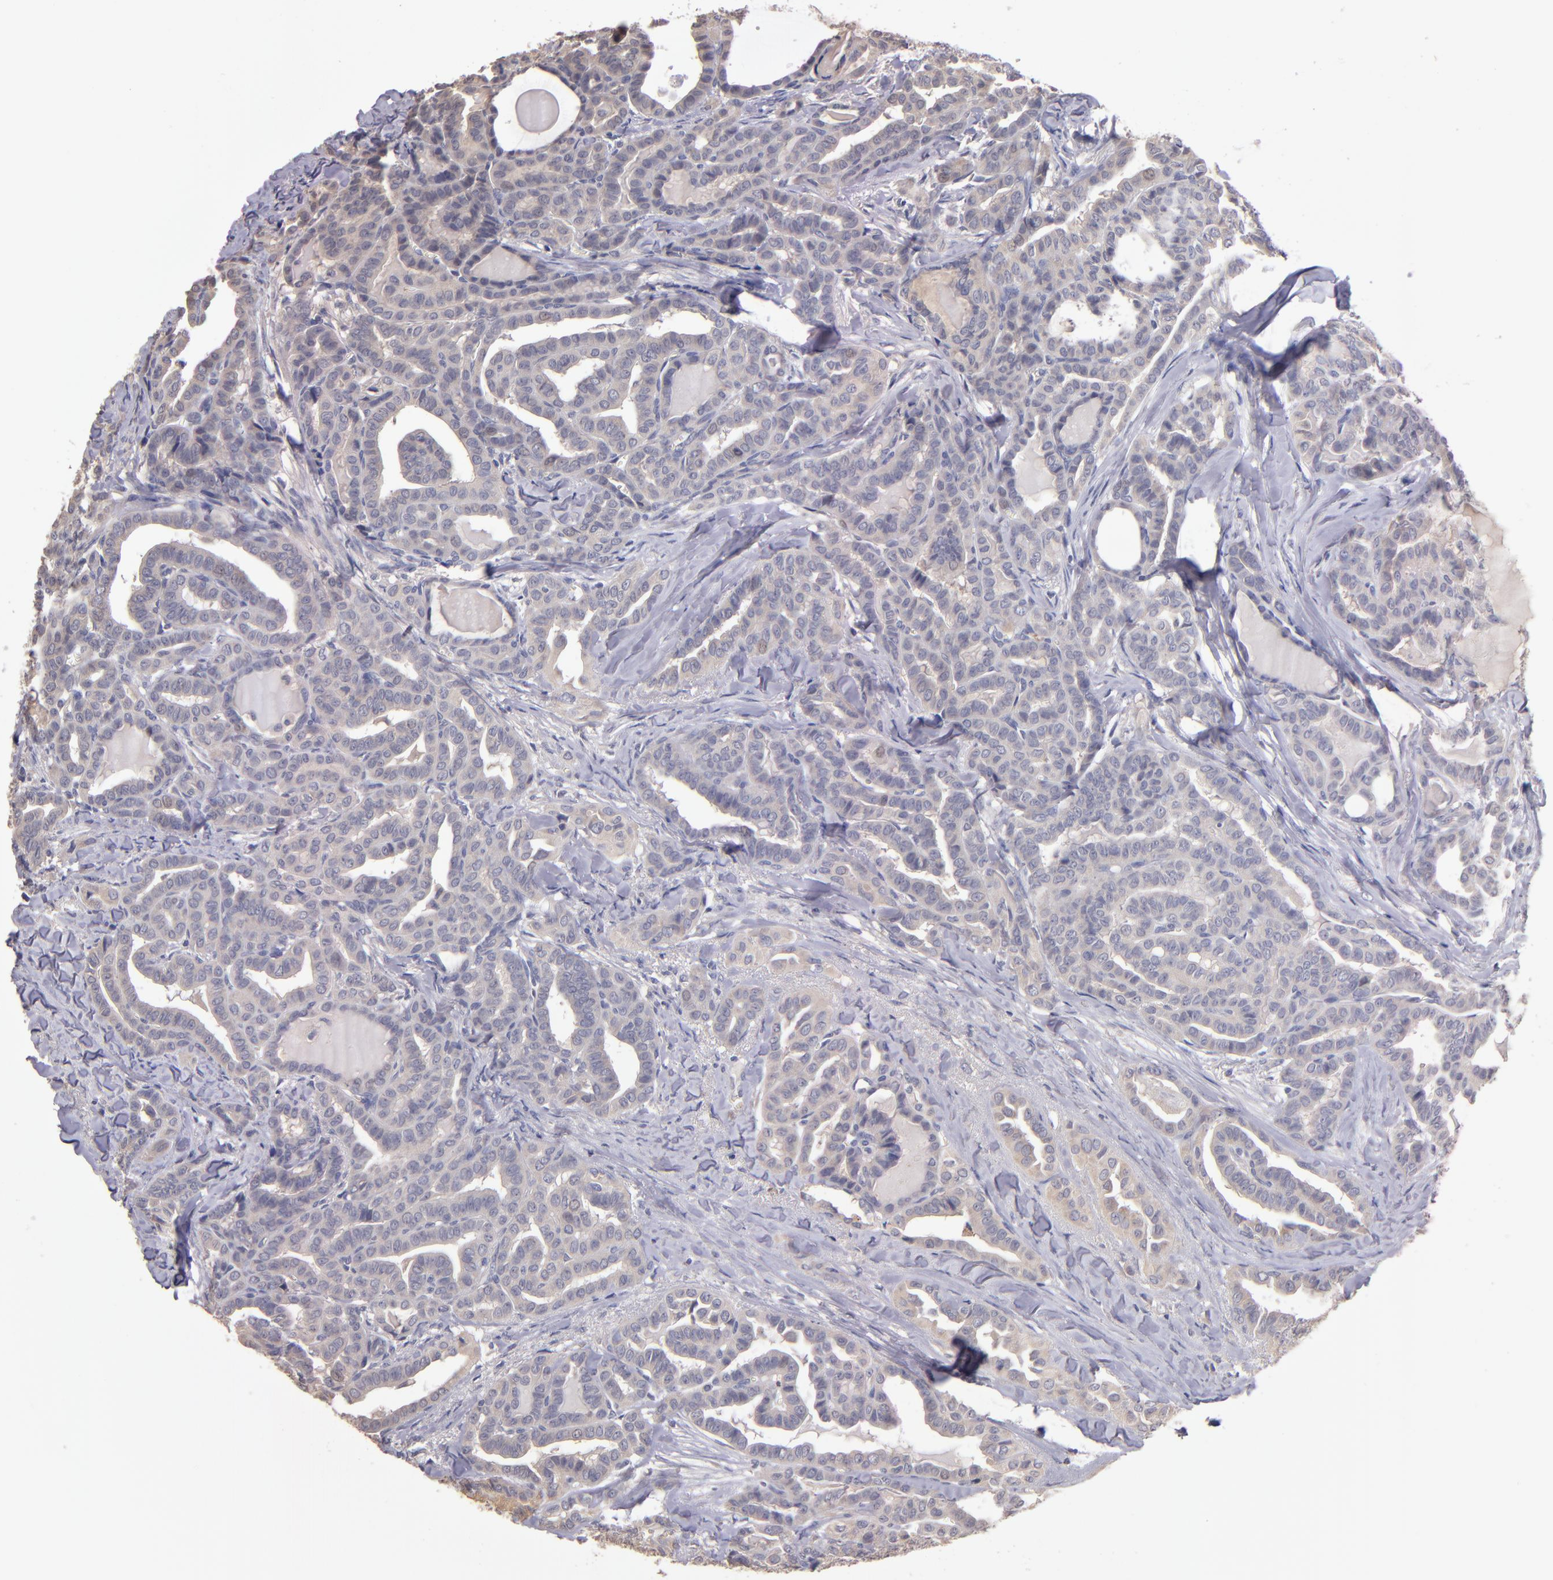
{"staining": {"intensity": "weak", "quantity": "<25%", "location": "cytoplasmic/membranous"}, "tissue": "thyroid cancer", "cell_type": "Tumor cells", "image_type": "cancer", "snomed": [{"axis": "morphology", "description": "Carcinoma, NOS"}, {"axis": "topography", "description": "Thyroid gland"}], "caption": "IHC of human carcinoma (thyroid) displays no expression in tumor cells.", "gene": "GNAZ", "patient": {"sex": "female", "age": 91}}